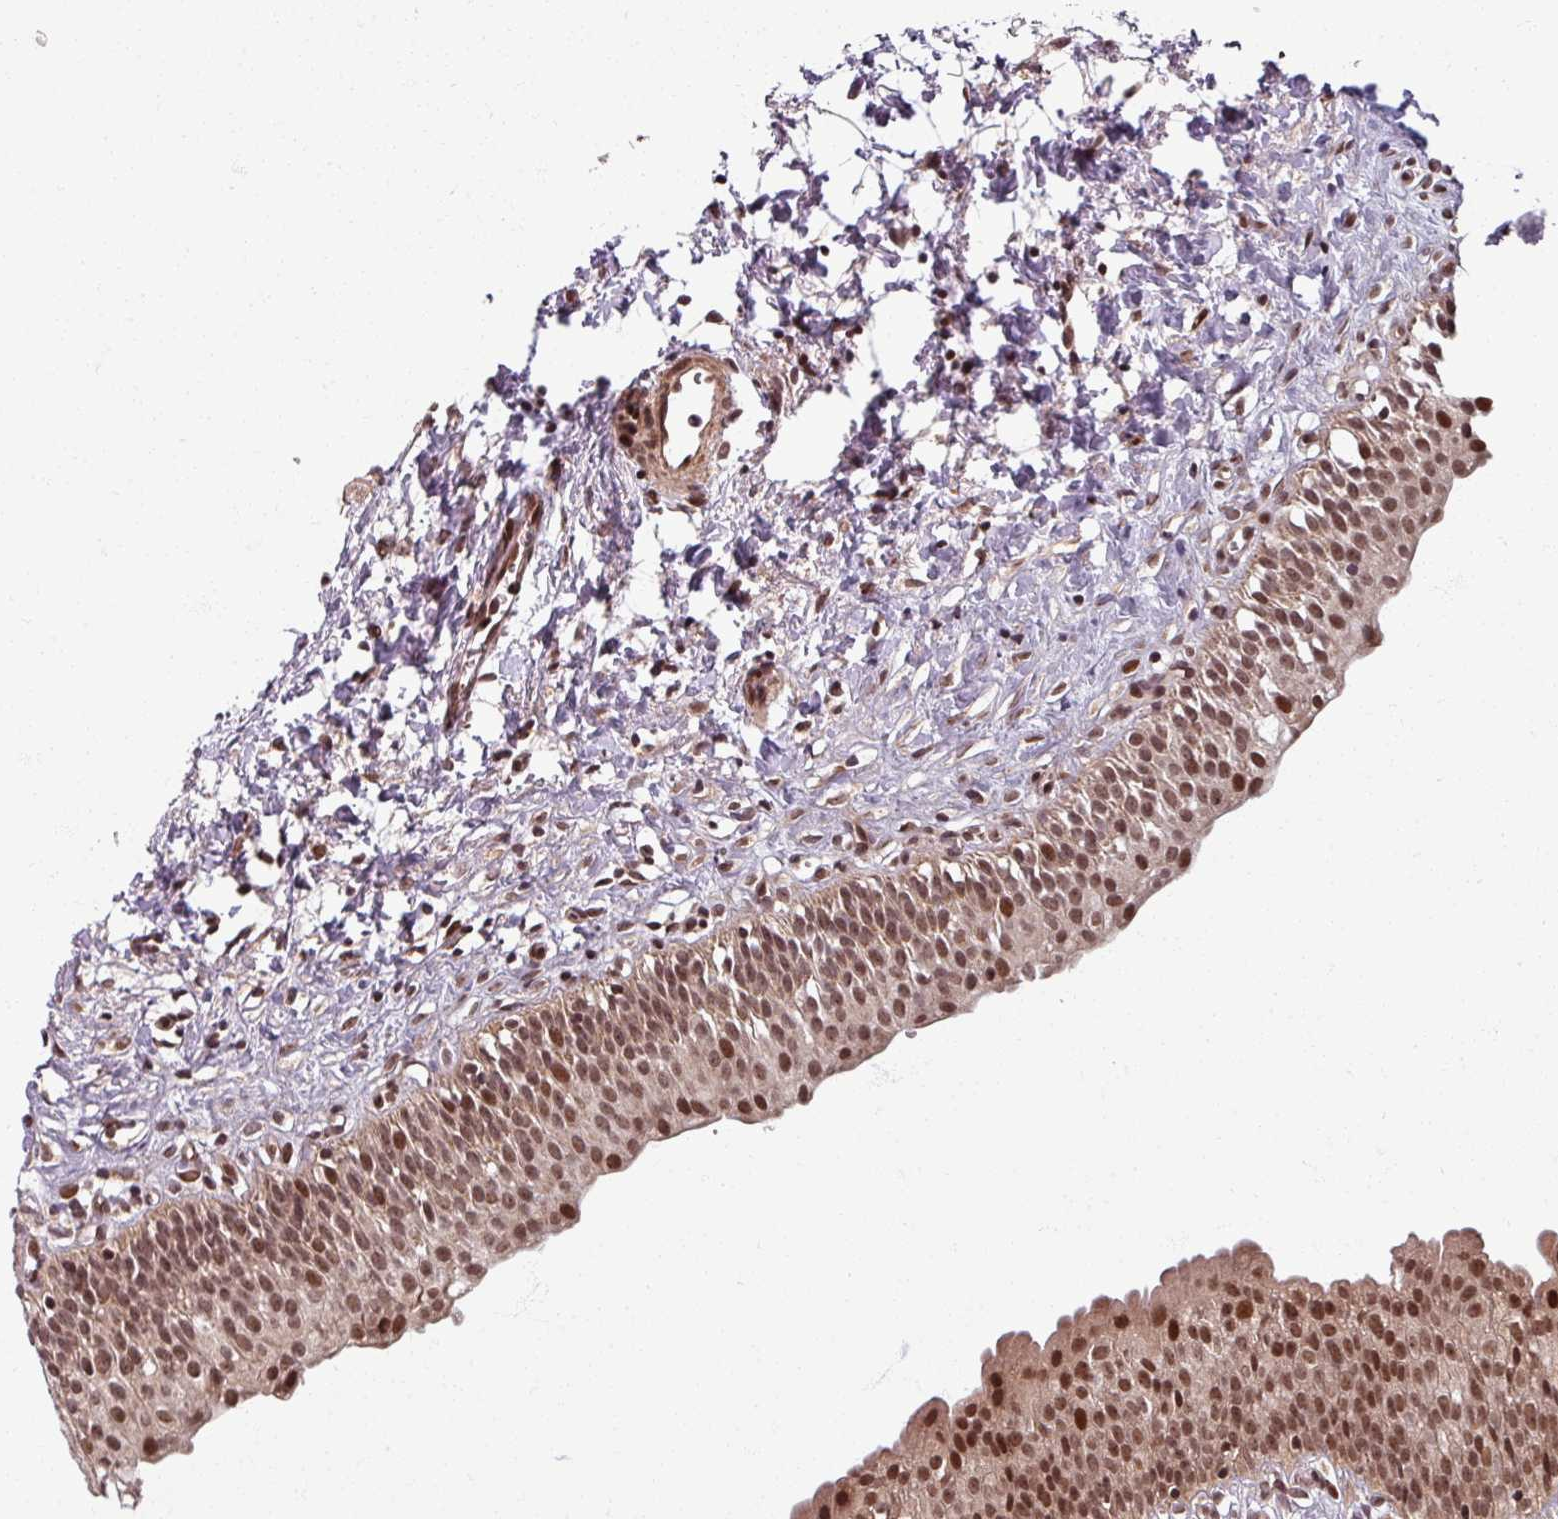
{"staining": {"intensity": "strong", "quantity": ">75%", "location": "nuclear"}, "tissue": "urinary bladder", "cell_type": "Urothelial cells", "image_type": "normal", "snomed": [{"axis": "morphology", "description": "Normal tissue, NOS"}, {"axis": "topography", "description": "Urinary bladder"}], "caption": "Protein staining of benign urinary bladder reveals strong nuclear staining in about >75% of urothelial cells. (brown staining indicates protein expression, while blue staining denotes nuclei).", "gene": "SWI5", "patient": {"sex": "male", "age": 51}}